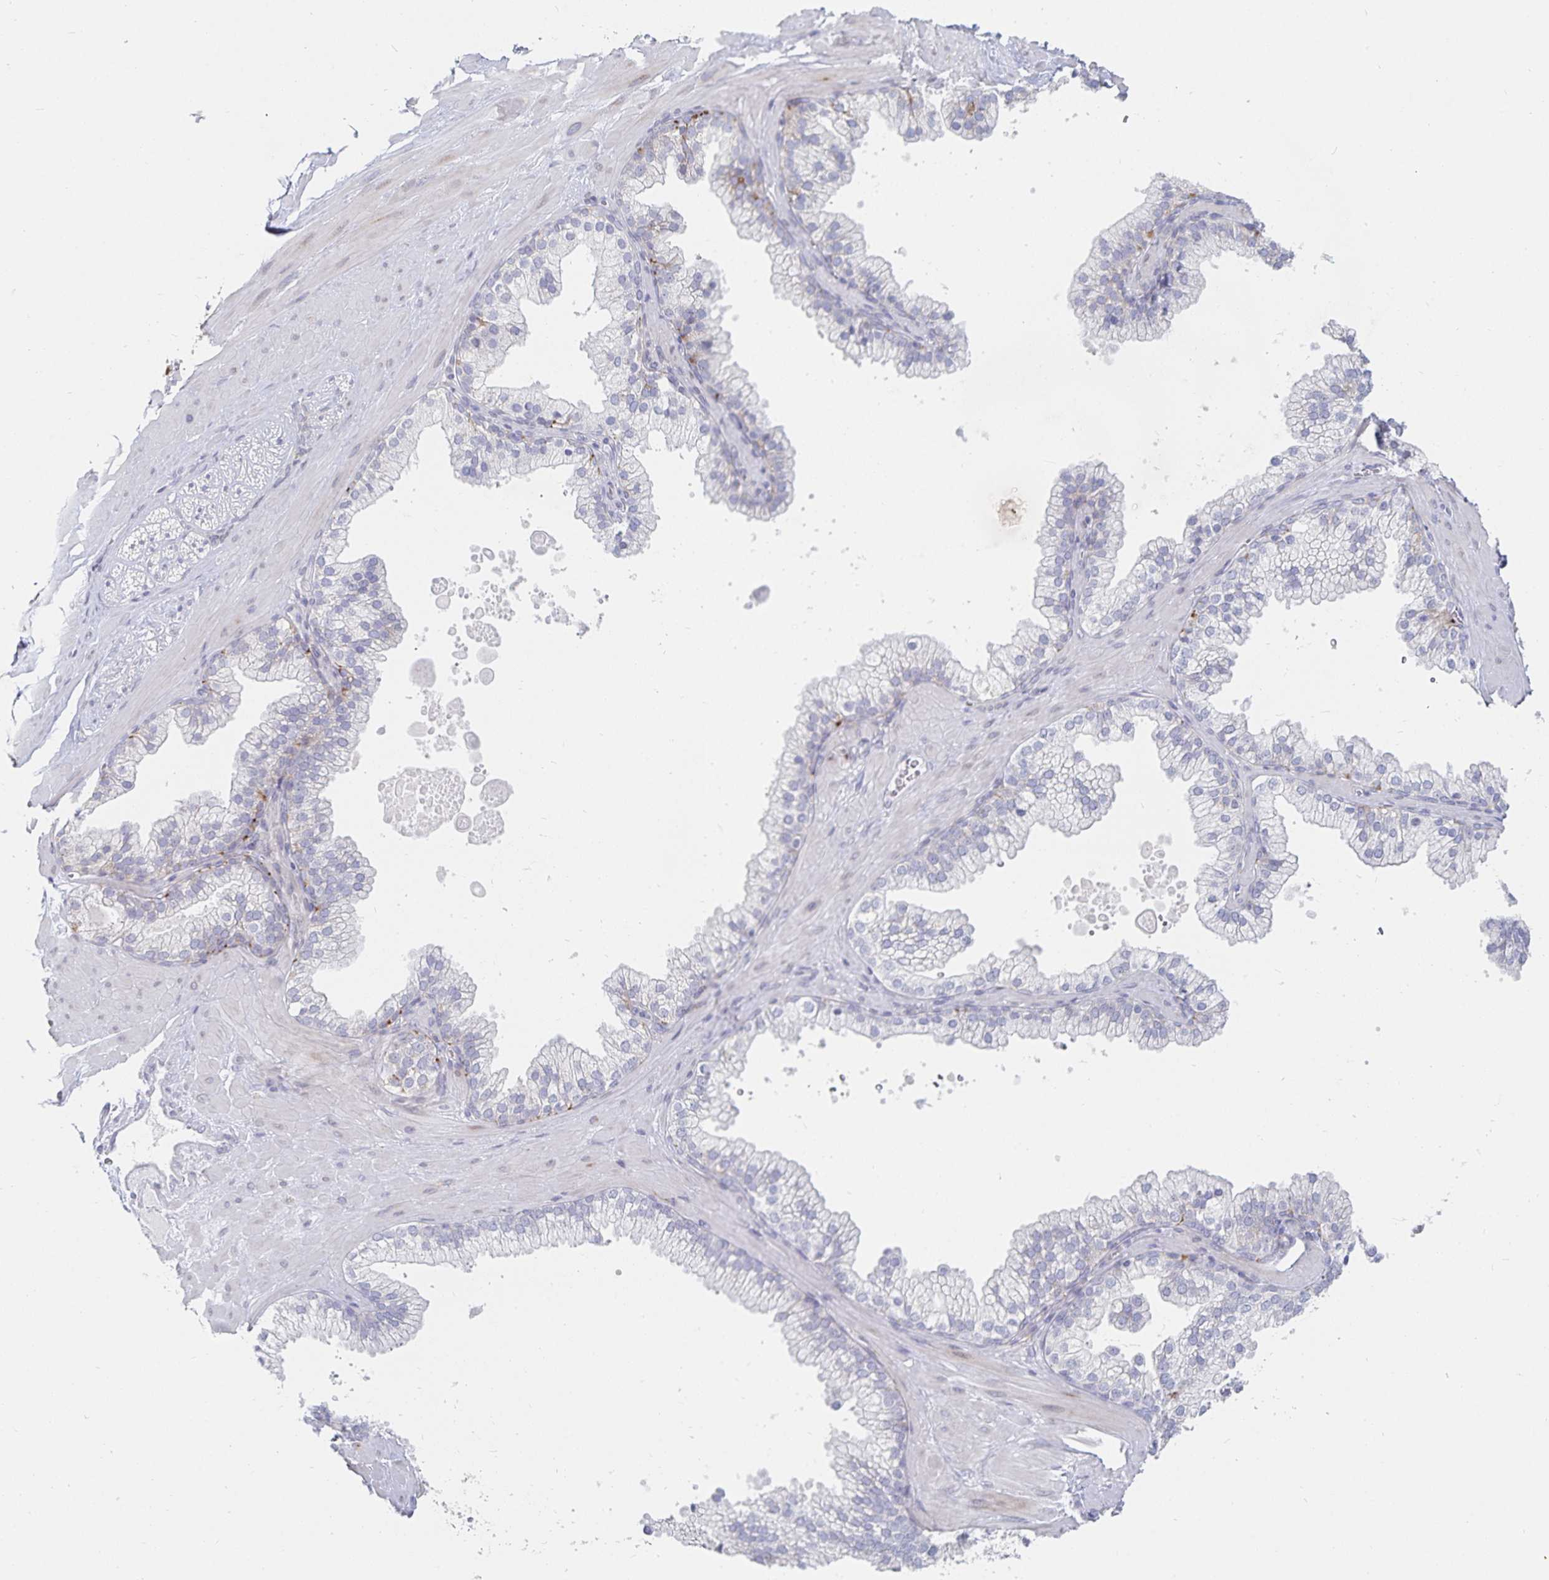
{"staining": {"intensity": "negative", "quantity": "none", "location": "none"}, "tissue": "adipose tissue", "cell_type": "Adipocytes", "image_type": "normal", "snomed": [{"axis": "morphology", "description": "Normal tissue, NOS"}, {"axis": "topography", "description": "Prostate"}, {"axis": "topography", "description": "Peripheral nerve tissue"}], "caption": "A high-resolution image shows immunohistochemistry (IHC) staining of normal adipose tissue, which shows no significant expression in adipocytes. (Stains: DAB (3,3'-diaminobenzidine) immunohistochemistry with hematoxylin counter stain, Microscopy: brightfield microscopy at high magnification).", "gene": "S100G", "patient": {"sex": "male", "age": 61}}